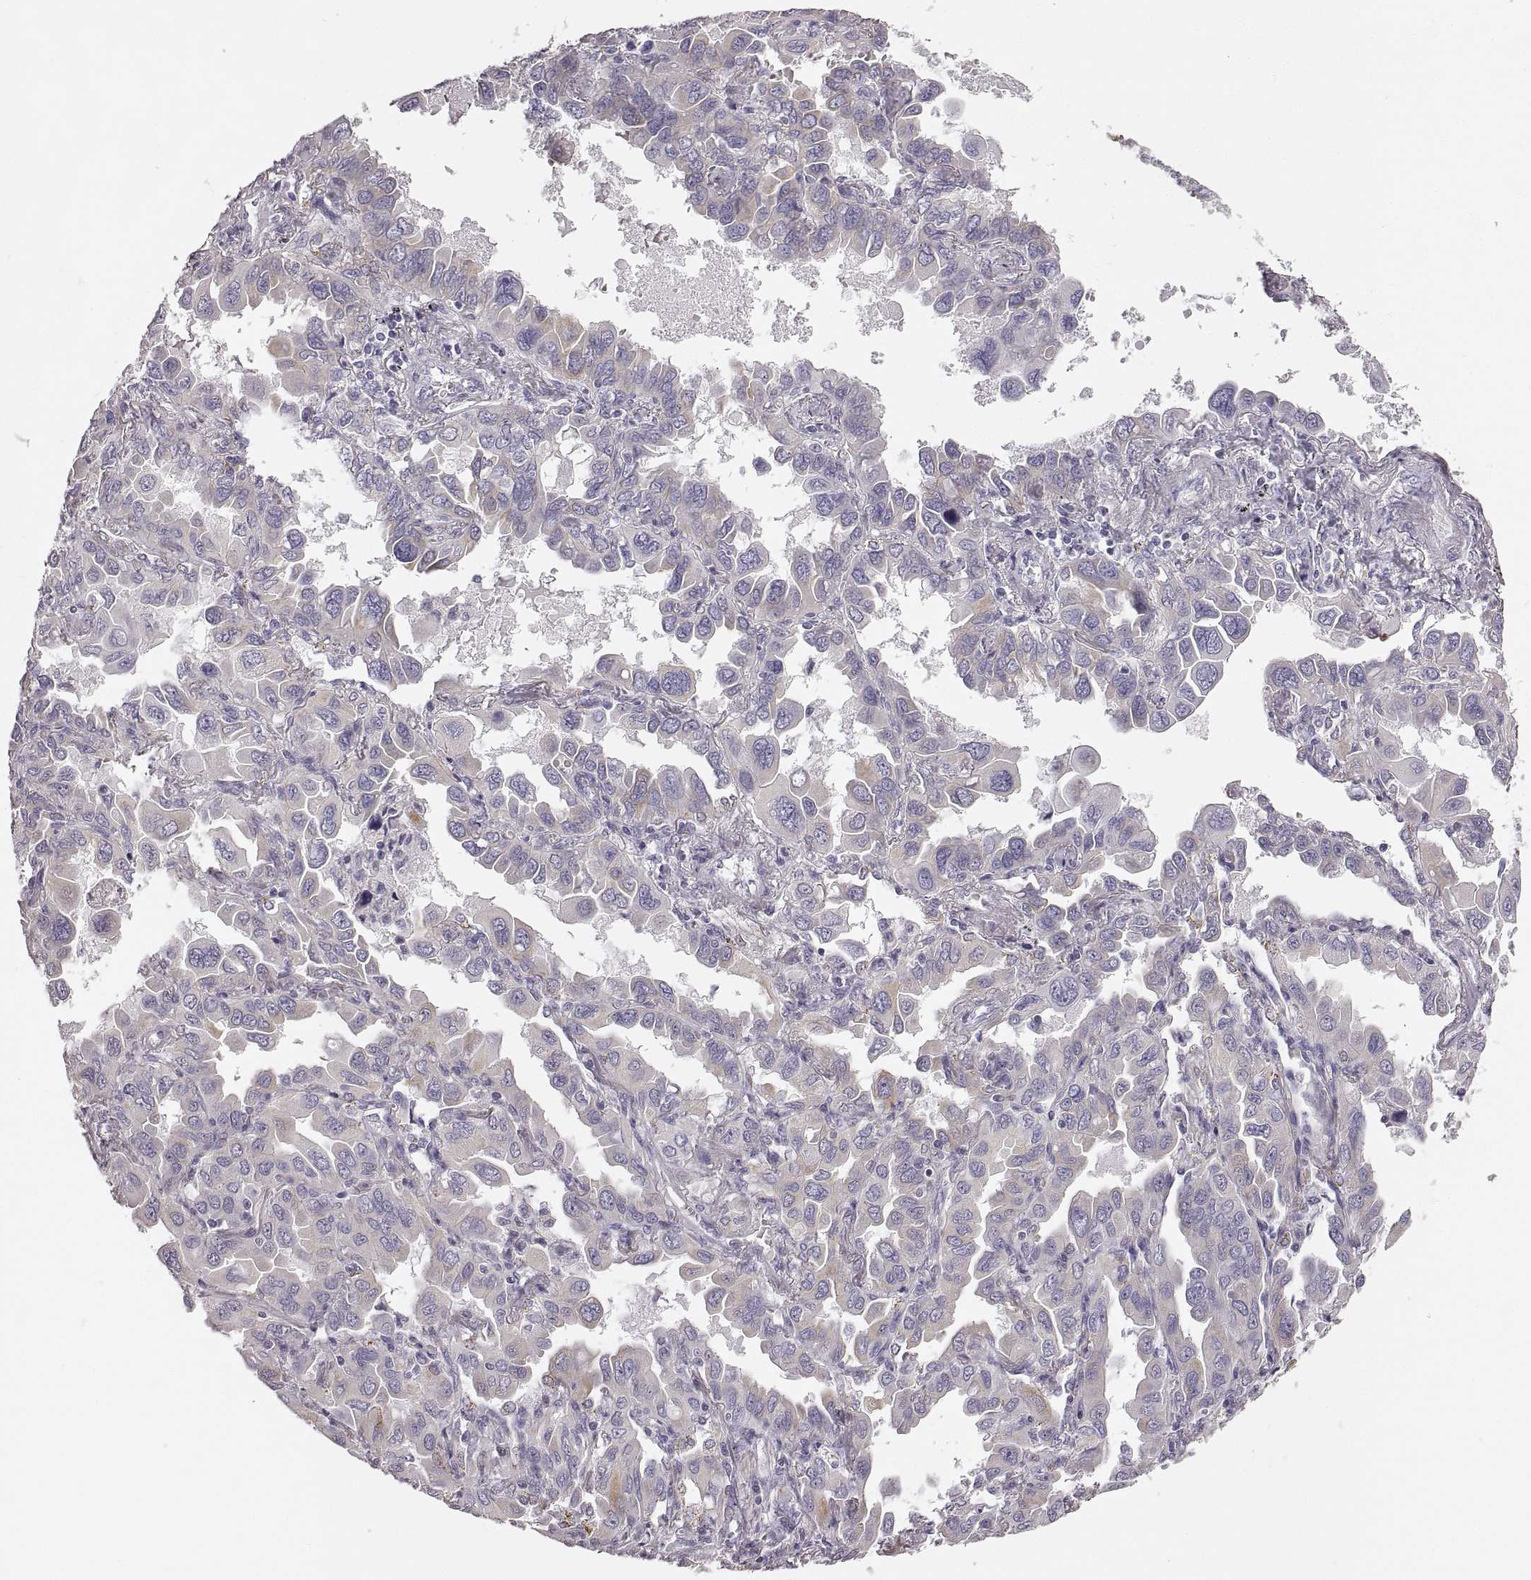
{"staining": {"intensity": "negative", "quantity": "none", "location": "none"}, "tissue": "lung cancer", "cell_type": "Tumor cells", "image_type": "cancer", "snomed": [{"axis": "morphology", "description": "Adenocarcinoma, NOS"}, {"axis": "topography", "description": "Lung"}], "caption": "Lung cancer stained for a protein using immunohistochemistry (IHC) demonstrates no expression tumor cells.", "gene": "RDH13", "patient": {"sex": "male", "age": 64}}